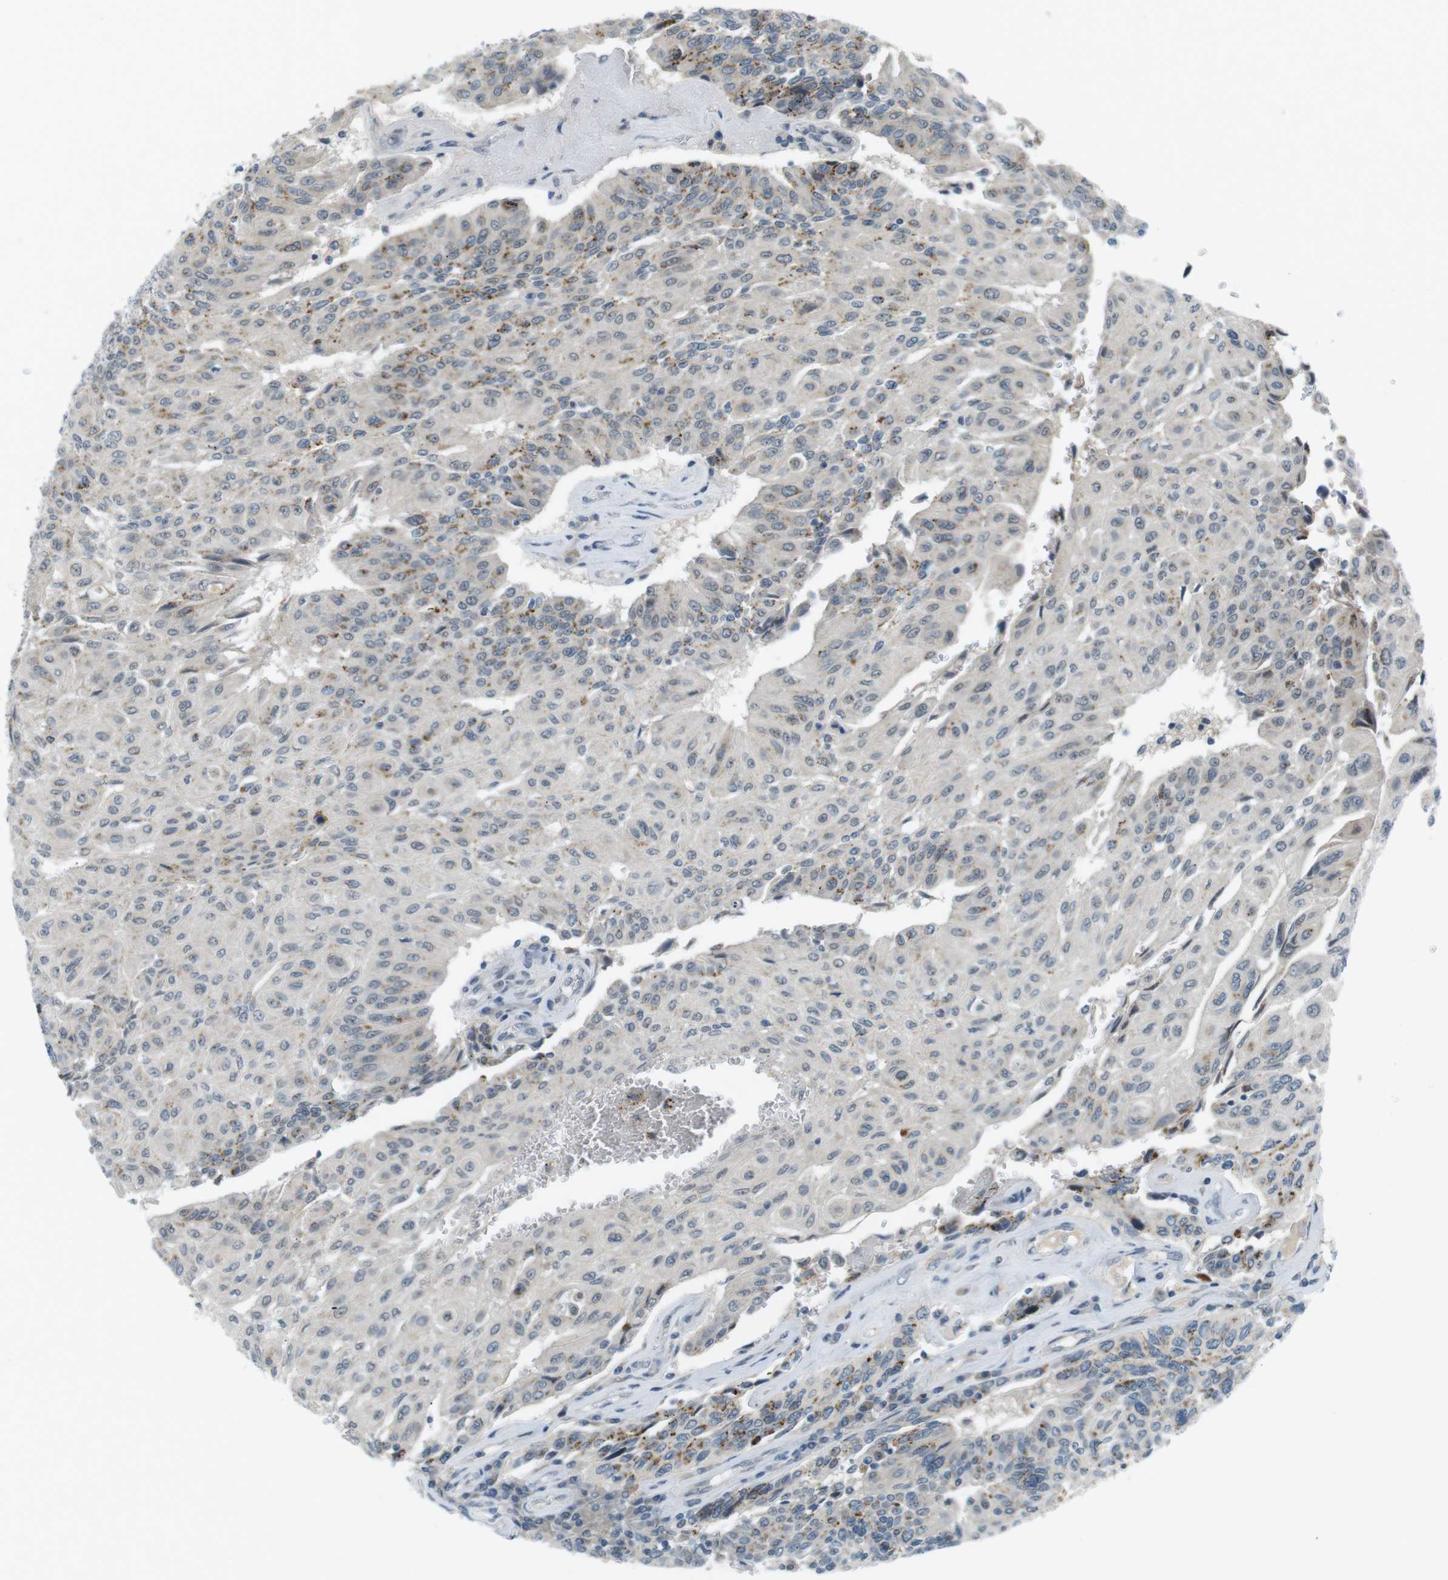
{"staining": {"intensity": "moderate", "quantity": "<25%", "location": "cytoplasmic/membranous"}, "tissue": "urothelial cancer", "cell_type": "Tumor cells", "image_type": "cancer", "snomed": [{"axis": "morphology", "description": "Urothelial carcinoma, High grade"}, {"axis": "topography", "description": "Urinary bladder"}], "caption": "A brown stain shows moderate cytoplasmic/membranous expression of a protein in urothelial cancer tumor cells. (Brightfield microscopy of DAB IHC at high magnification).", "gene": "RTN3", "patient": {"sex": "male", "age": 66}}